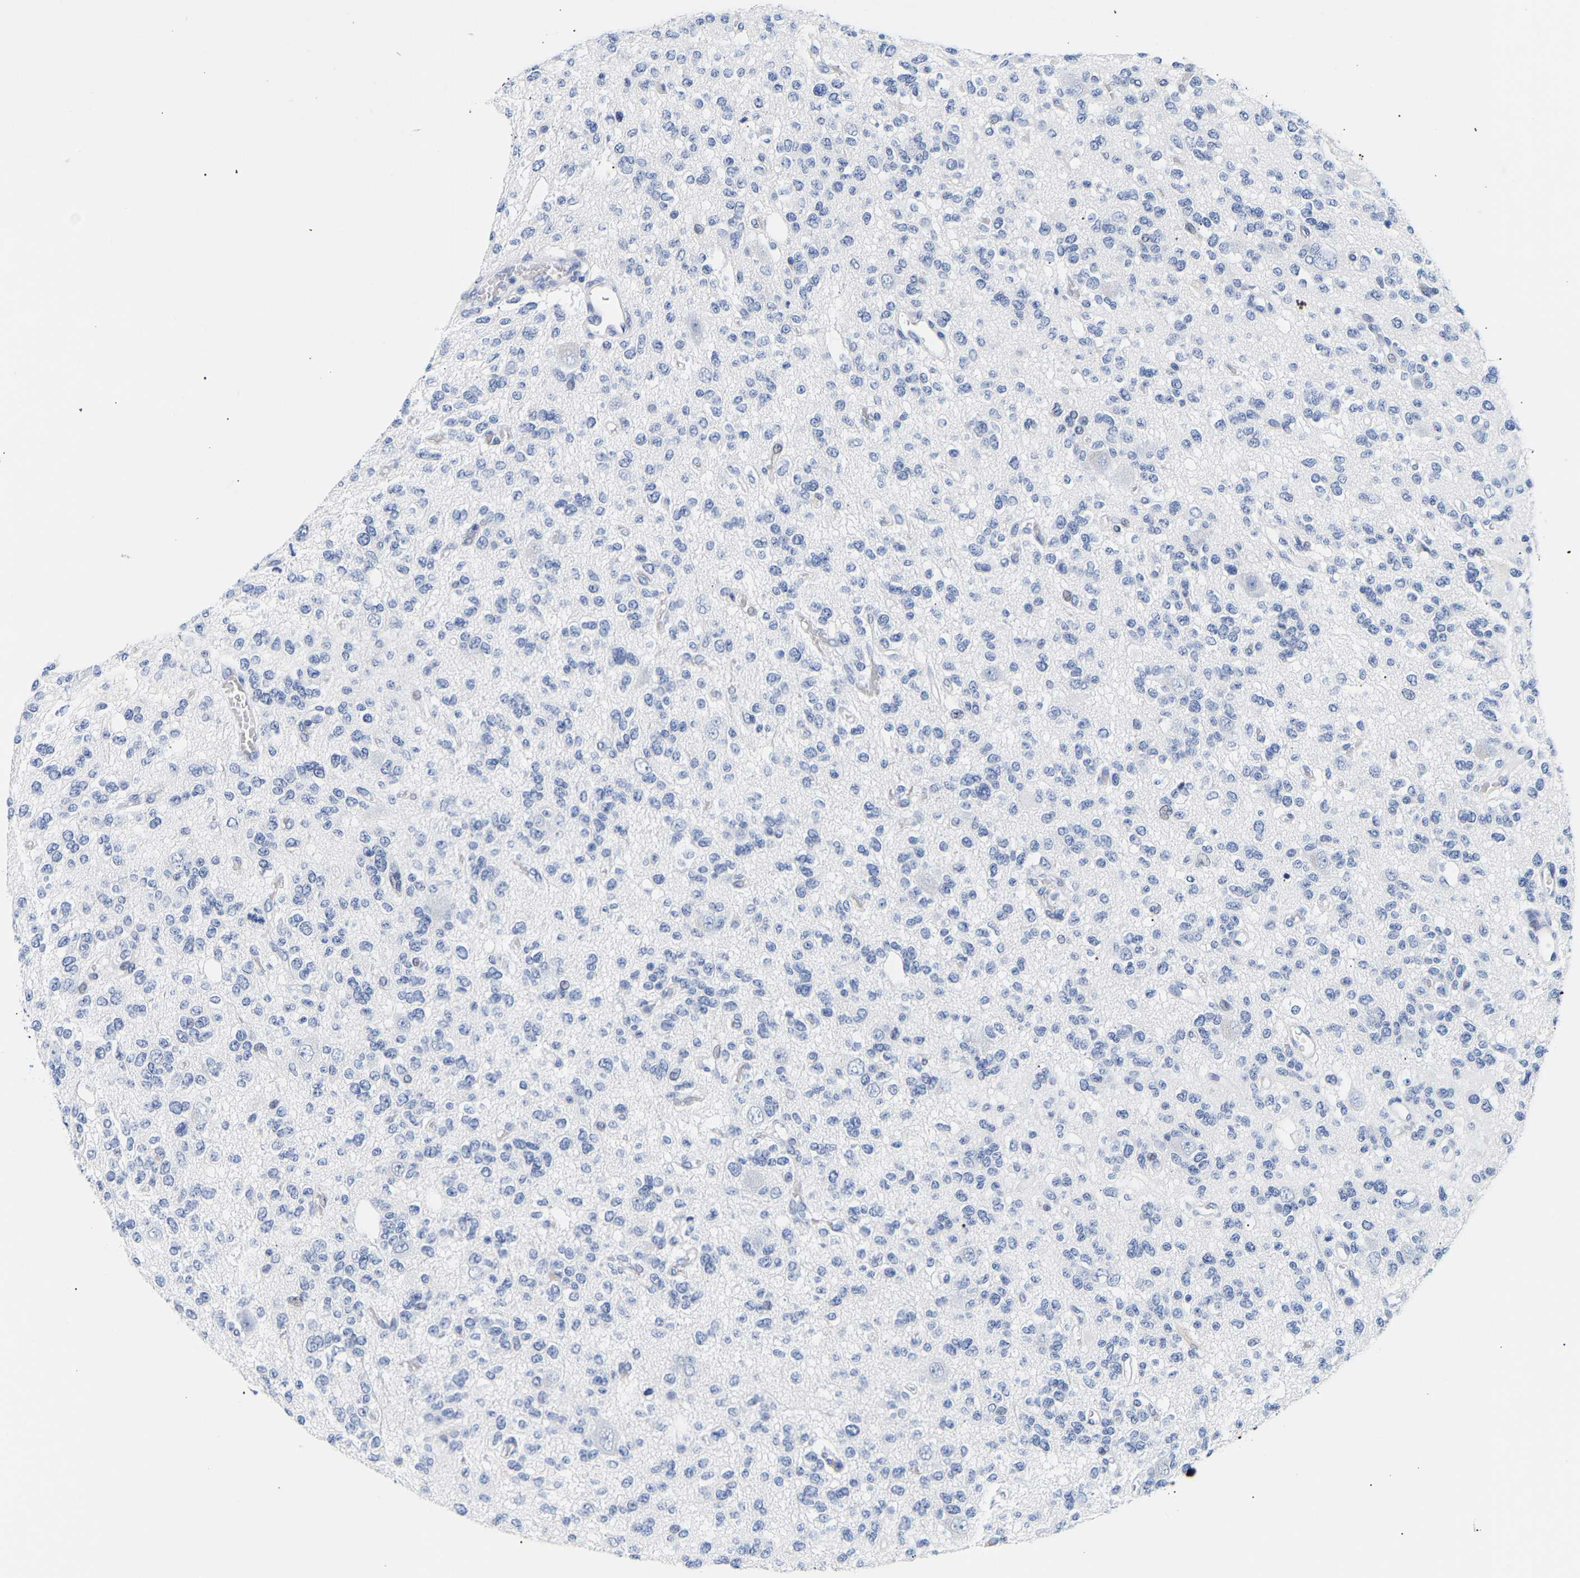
{"staining": {"intensity": "negative", "quantity": "none", "location": "none"}, "tissue": "glioma", "cell_type": "Tumor cells", "image_type": "cancer", "snomed": [{"axis": "morphology", "description": "Glioma, malignant, Low grade"}, {"axis": "topography", "description": "Brain"}], "caption": "Tumor cells show no significant protein staining in glioma.", "gene": "SPINK2", "patient": {"sex": "male", "age": 38}}